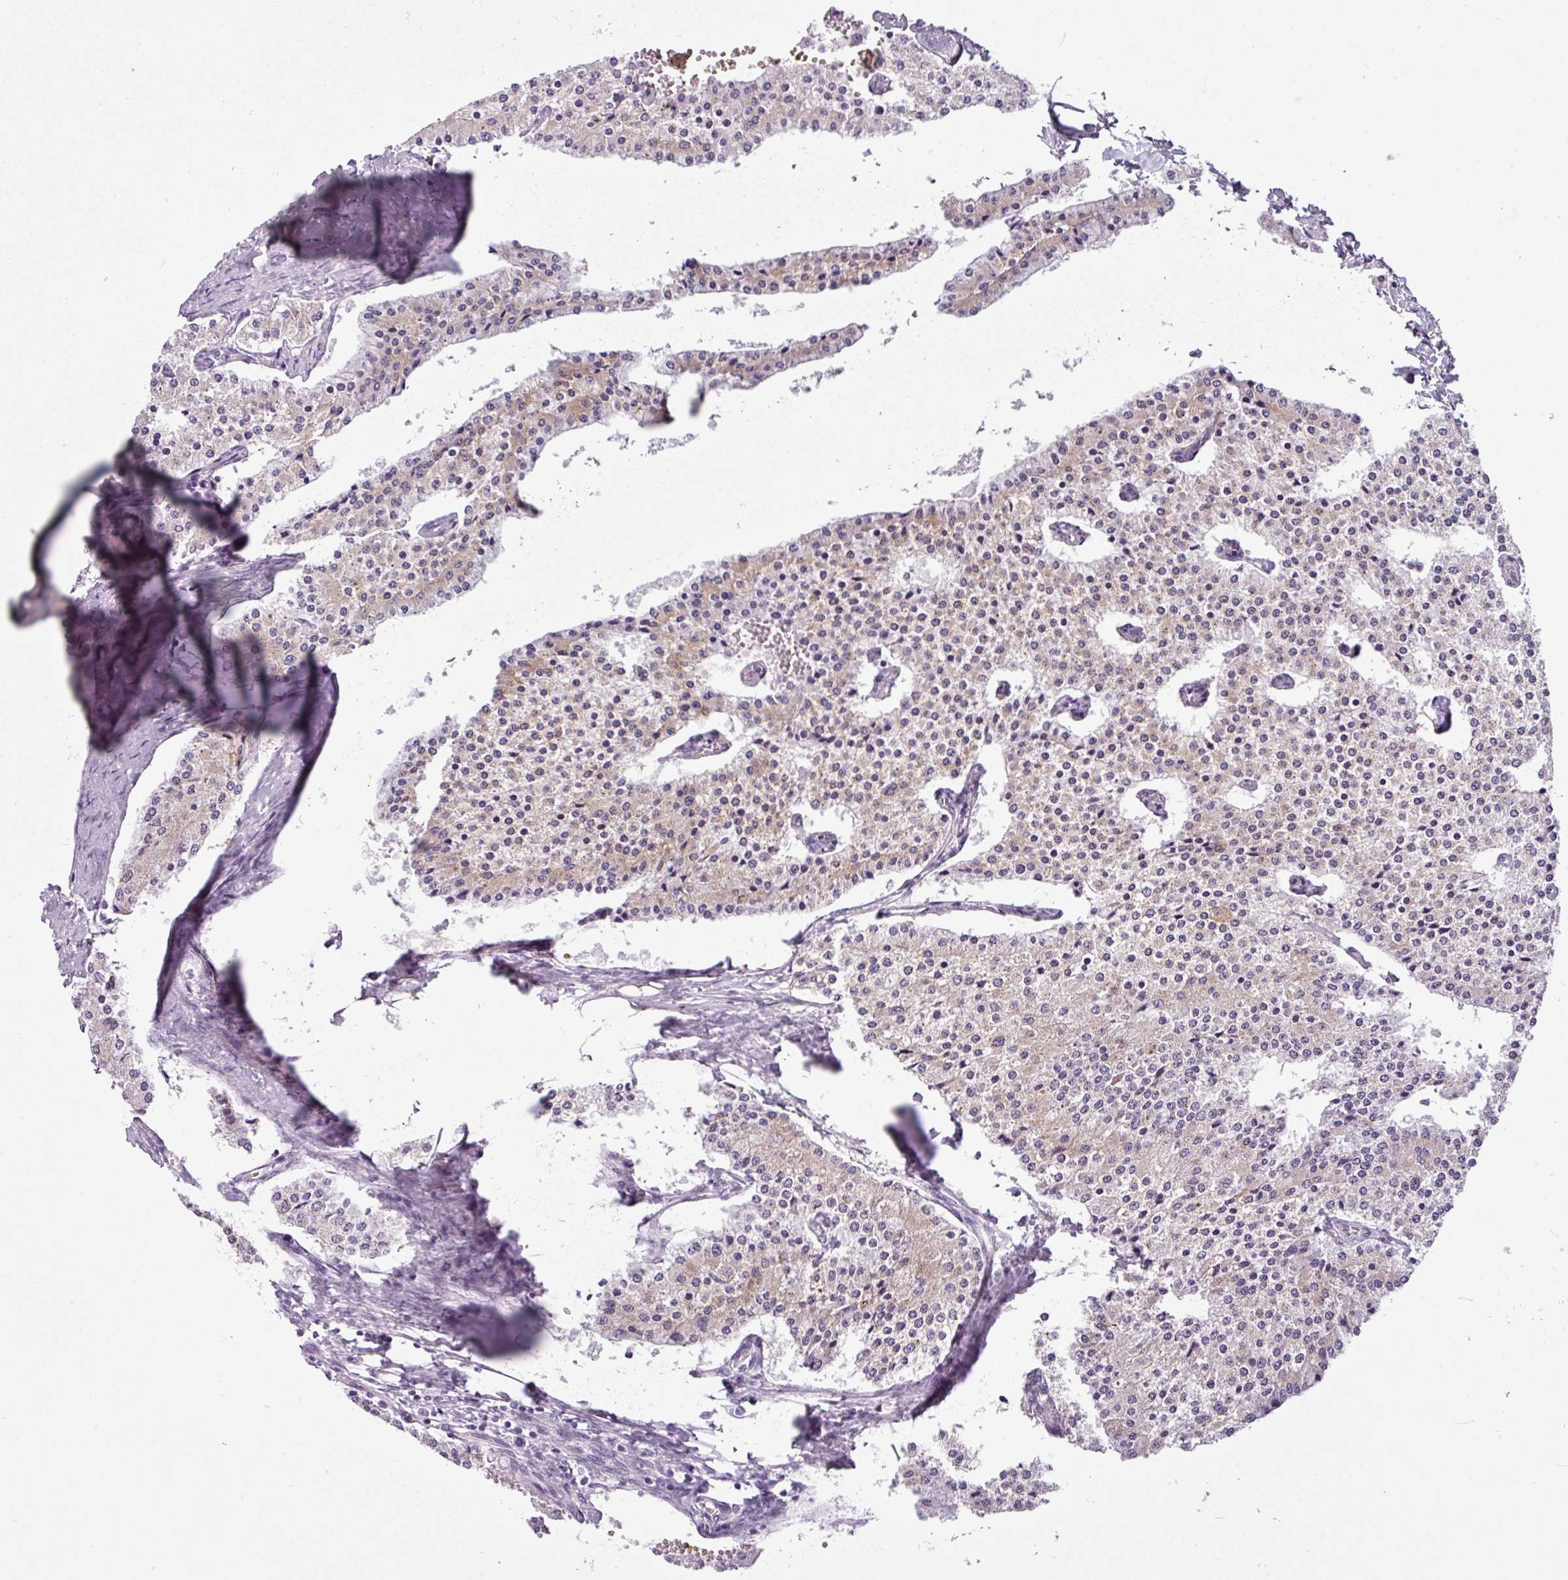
{"staining": {"intensity": "weak", "quantity": ">75%", "location": "cytoplasmic/membranous"}, "tissue": "carcinoid", "cell_type": "Tumor cells", "image_type": "cancer", "snomed": [{"axis": "morphology", "description": "Carcinoid, malignant, NOS"}, {"axis": "topography", "description": "Colon"}], "caption": "Immunohistochemical staining of human carcinoid exhibits low levels of weak cytoplasmic/membranous positivity in approximately >75% of tumor cells. The staining is performed using DAB (3,3'-diaminobenzidine) brown chromogen to label protein expression. The nuclei are counter-stained blue using hematoxylin.", "gene": "TOR1AIP2", "patient": {"sex": "female", "age": 52}}